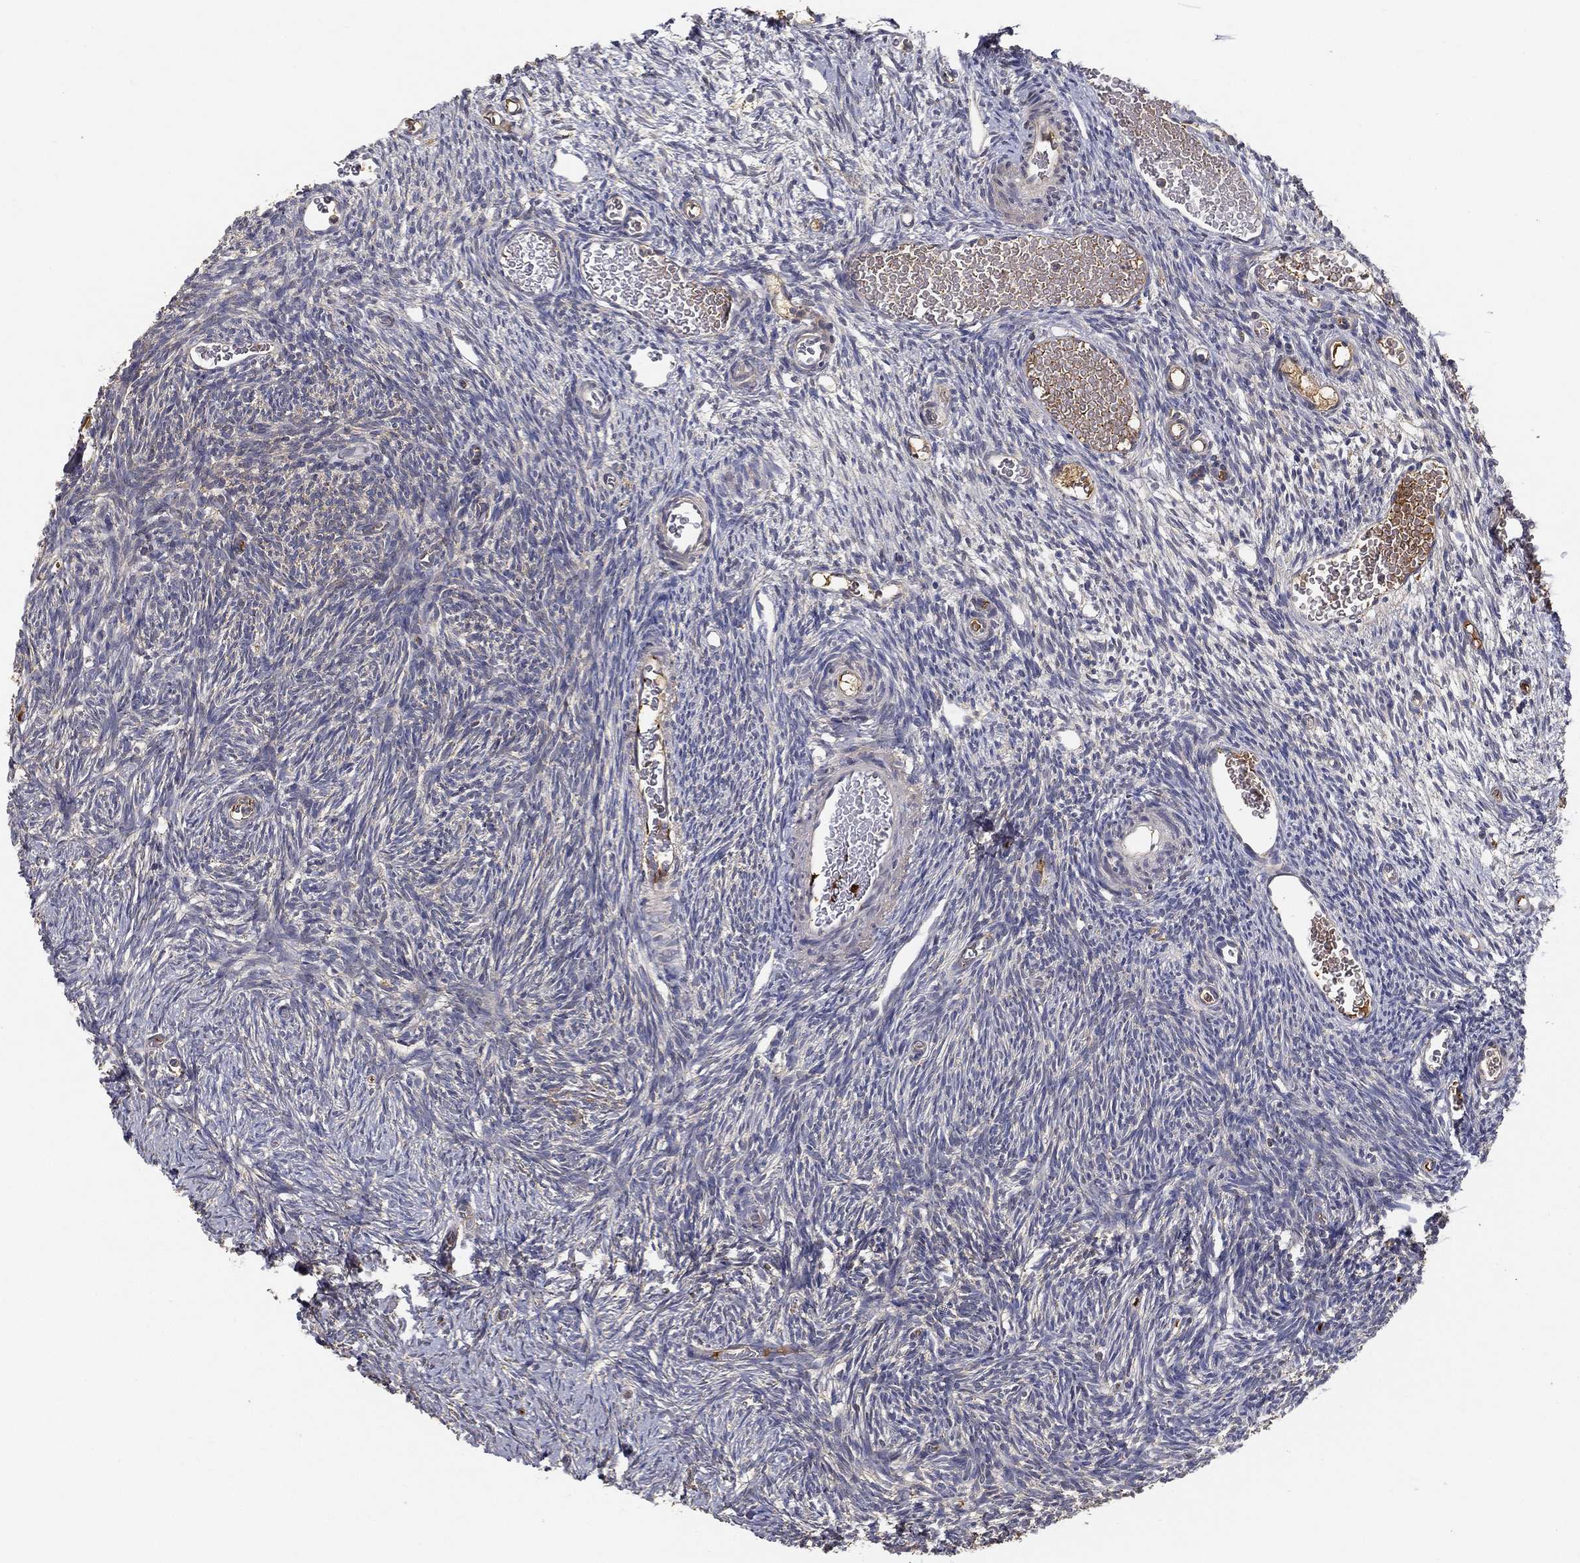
{"staining": {"intensity": "negative", "quantity": "none", "location": "none"}, "tissue": "ovary", "cell_type": "Follicle cells", "image_type": "normal", "snomed": [{"axis": "morphology", "description": "Normal tissue, NOS"}, {"axis": "topography", "description": "Ovary"}], "caption": "Immunohistochemistry histopathology image of benign ovary: human ovary stained with DAB (3,3'-diaminobenzidine) displays no significant protein positivity in follicle cells.", "gene": "MT", "patient": {"sex": "female", "age": 39}}